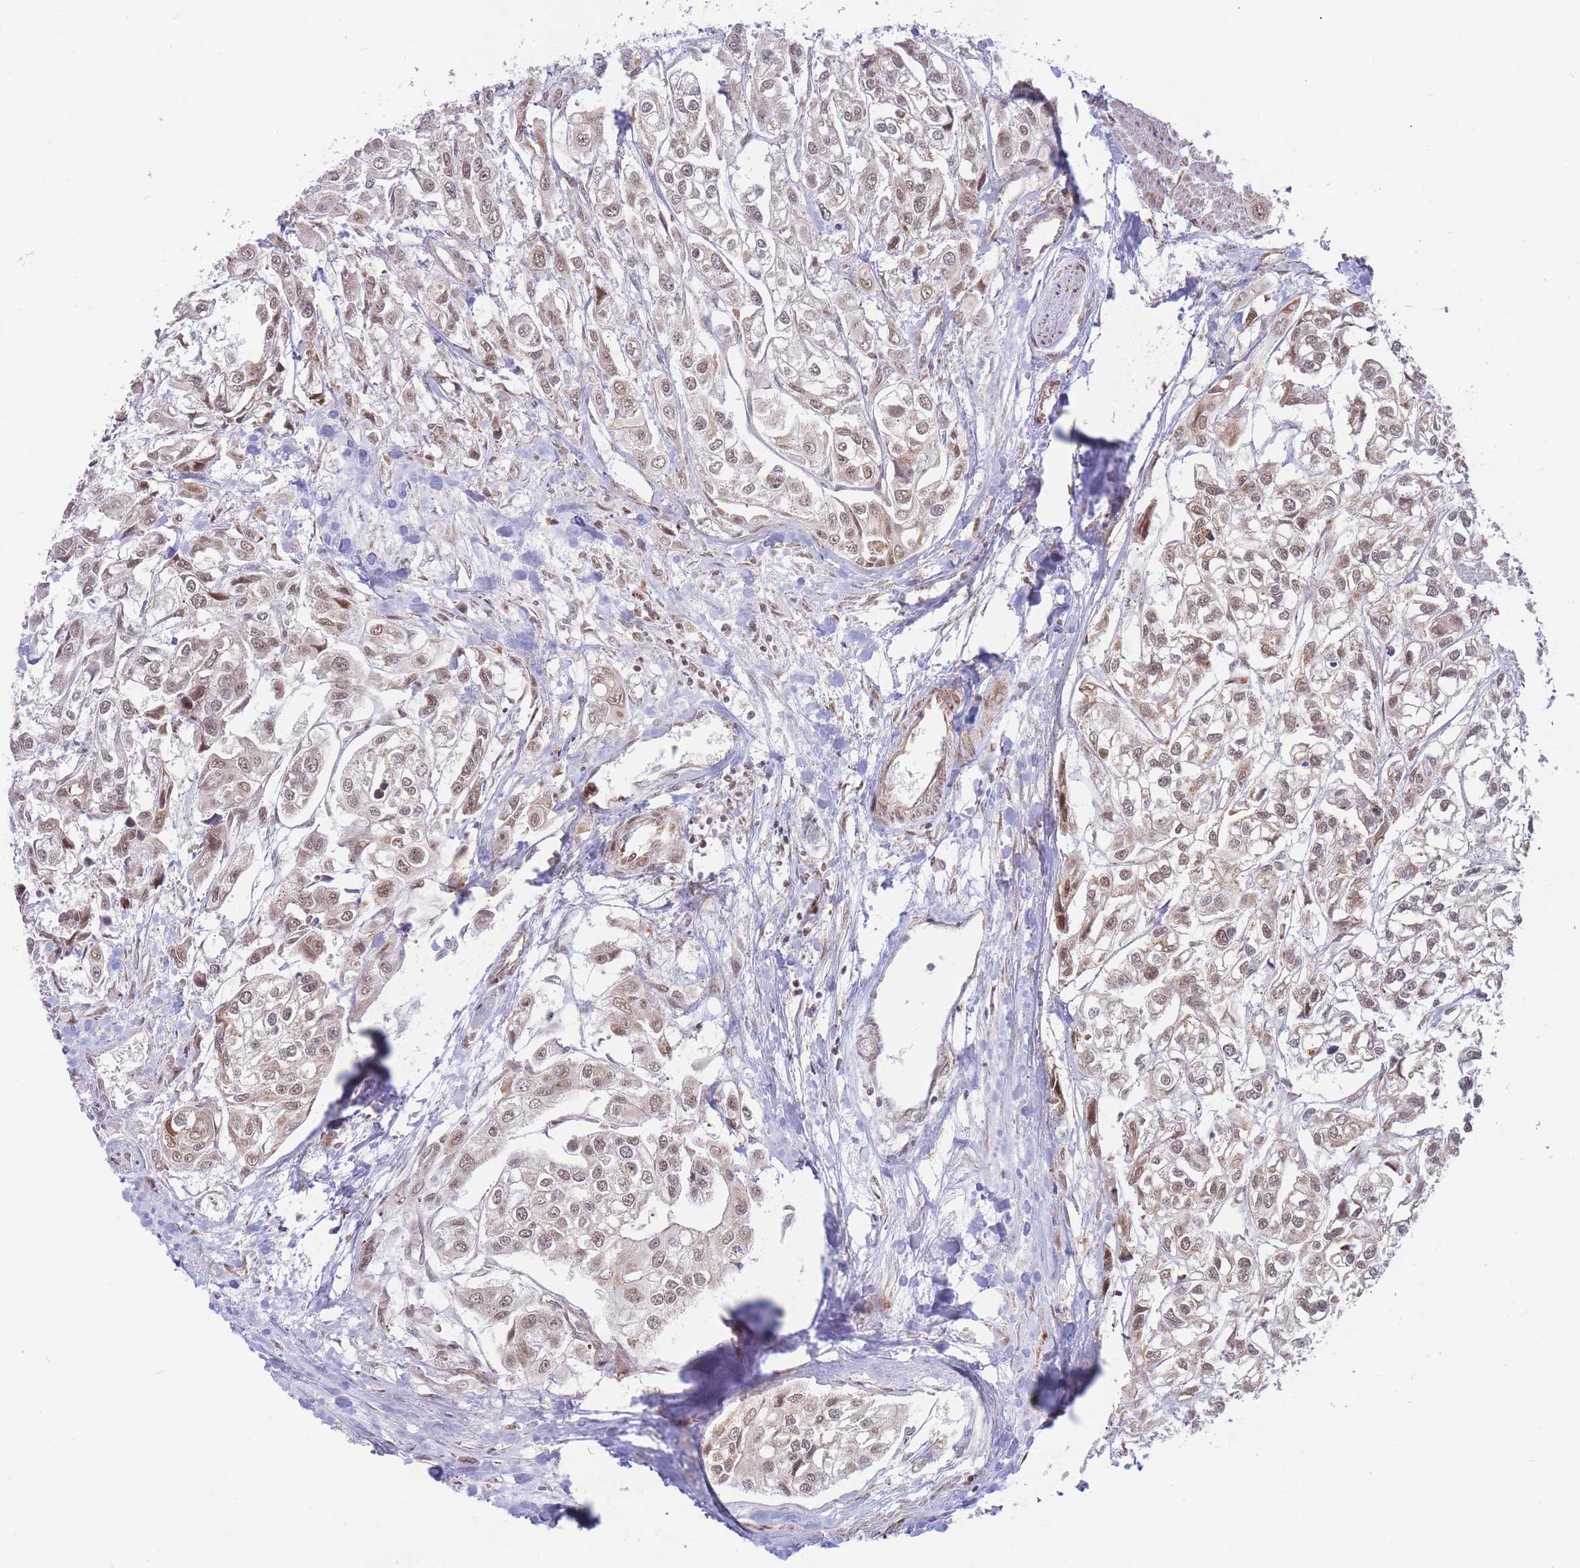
{"staining": {"intensity": "moderate", "quantity": ">75%", "location": "nuclear"}, "tissue": "urothelial cancer", "cell_type": "Tumor cells", "image_type": "cancer", "snomed": [{"axis": "morphology", "description": "Urothelial carcinoma, High grade"}, {"axis": "topography", "description": "Urinary bladder"}], "caption": "Moderate nuclear positivity is identified in approximately >75% of tumor cells in urothelial cancer.", "gene": "BOD1L1", "patient": {"sex": "male", "age": 67}}